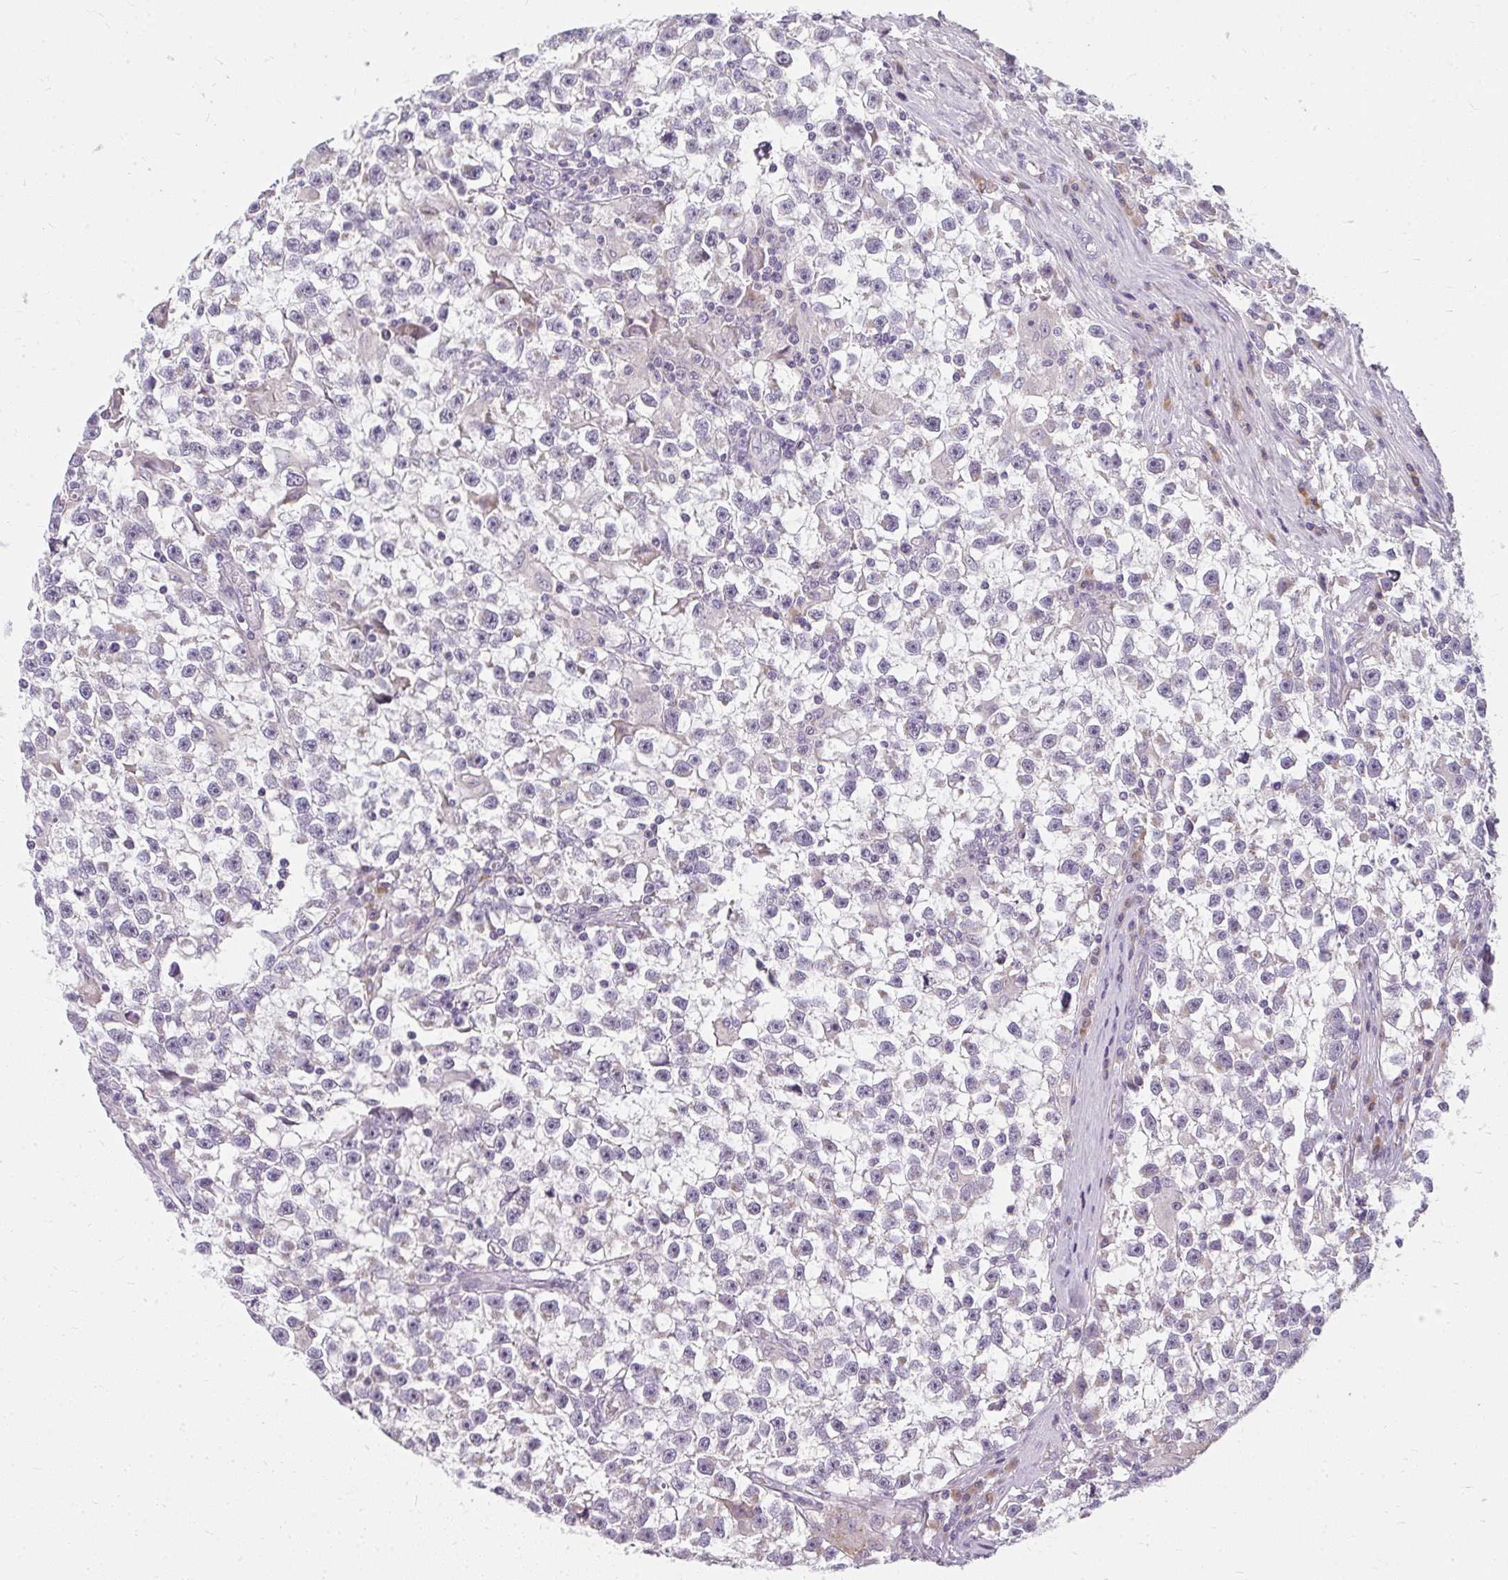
{"staining": {"intensity": "negative", "quantity": "none", "location": "none"}, "tissue": "testis cancer", "cell_type": "Tumor cells", "image_type": "cancer", "snomed": [{"axis": "morphology", "description": "Seminoma, NOS"}, {"axis": "topography", "description": "Testis"}], "caption": "This is an IHC photomicrograph of testis cancer. There is no staining in tumor cells.", "gene": "ZFYVE26", "patient": {"sex": "male", "age": 31}}